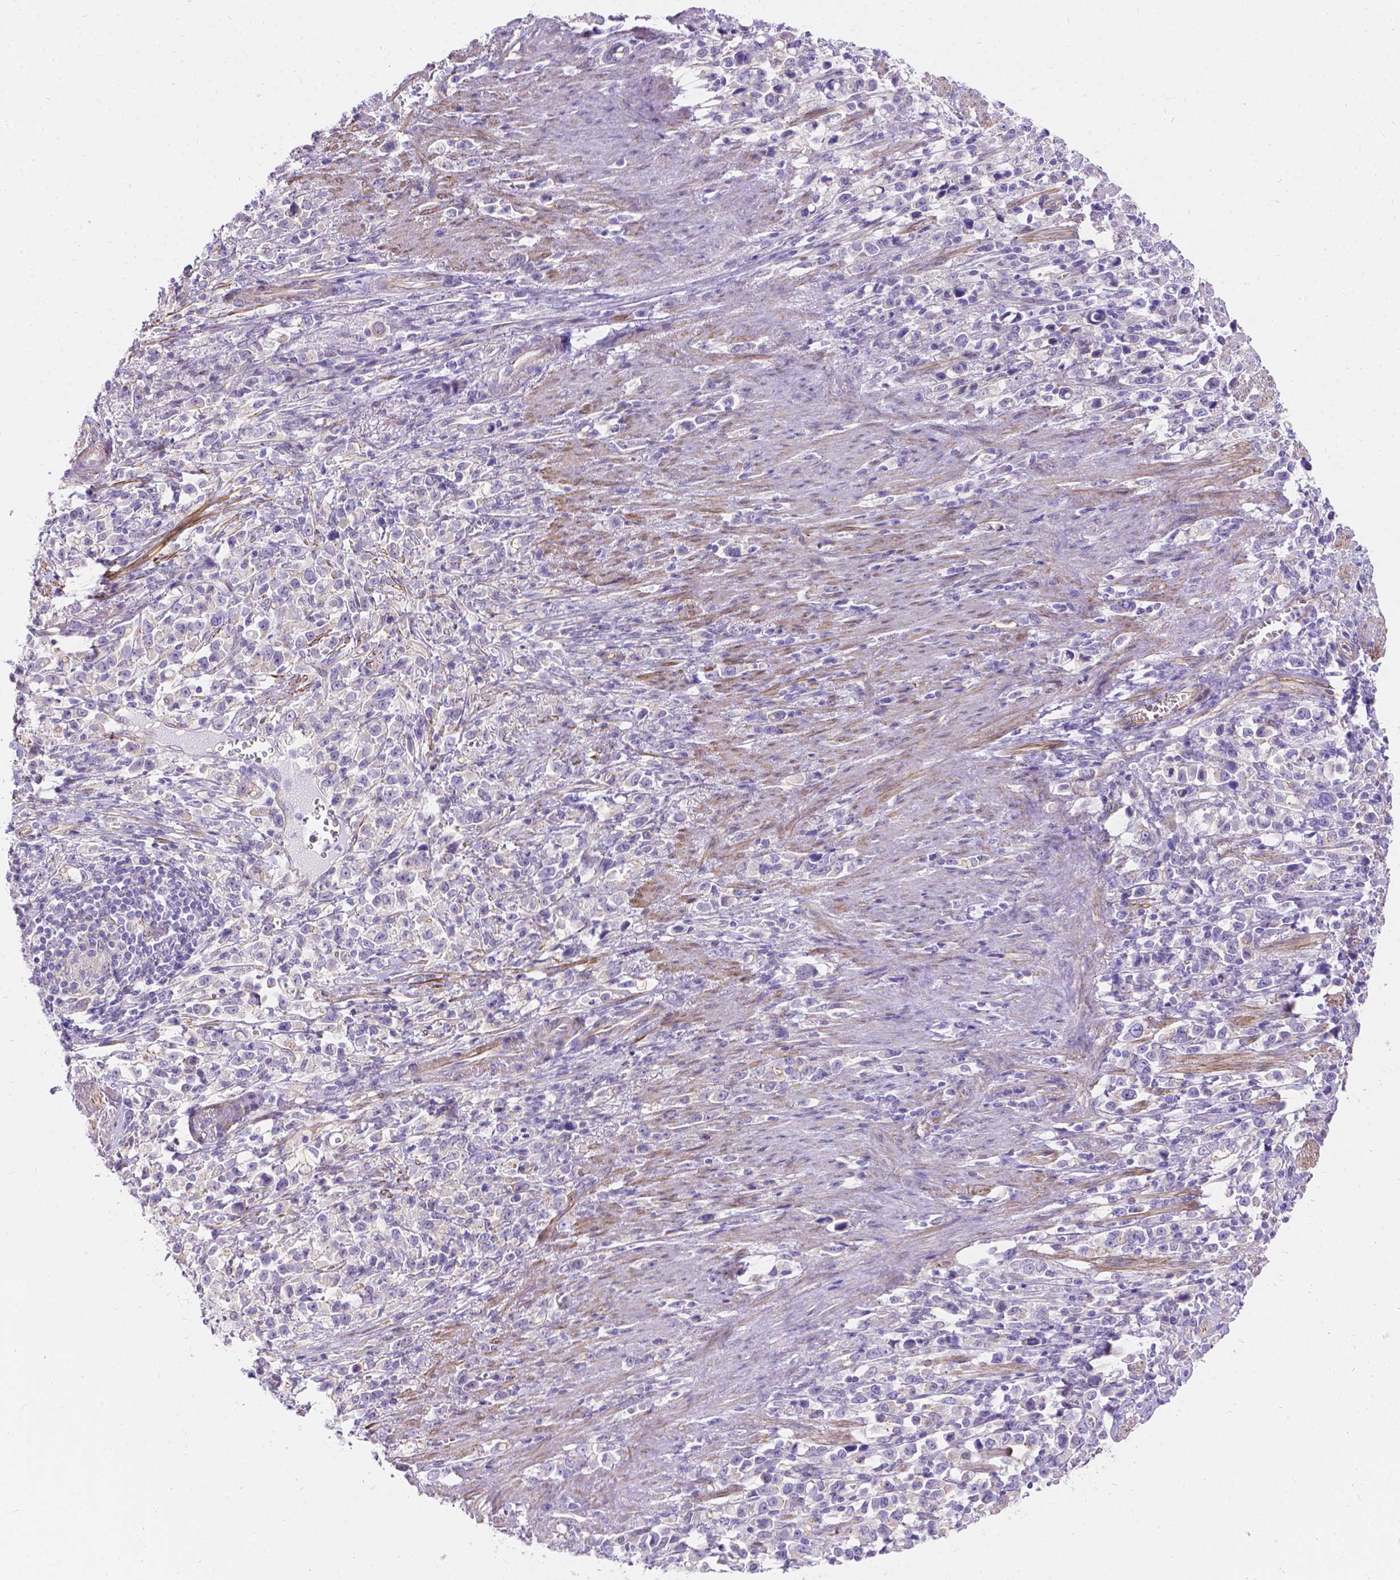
{"staining": {"intensity": "negative", "quantity": "none", "location": "none"}, "tissue": "stomach cancer", "cell_type": "Tumor cells", "image_type": "cancer", "snomed": [{"axis": "morphology", "description": "Adenocarcinoma, NOS"}, {"axis": "topography", "description": "Stomach"}], "caption": "Histopathology image shows no significant protein staining in tumor cells of stomach cancer.", "gene": "PALS1", "patient": {"sex": "male", "age": 63}}